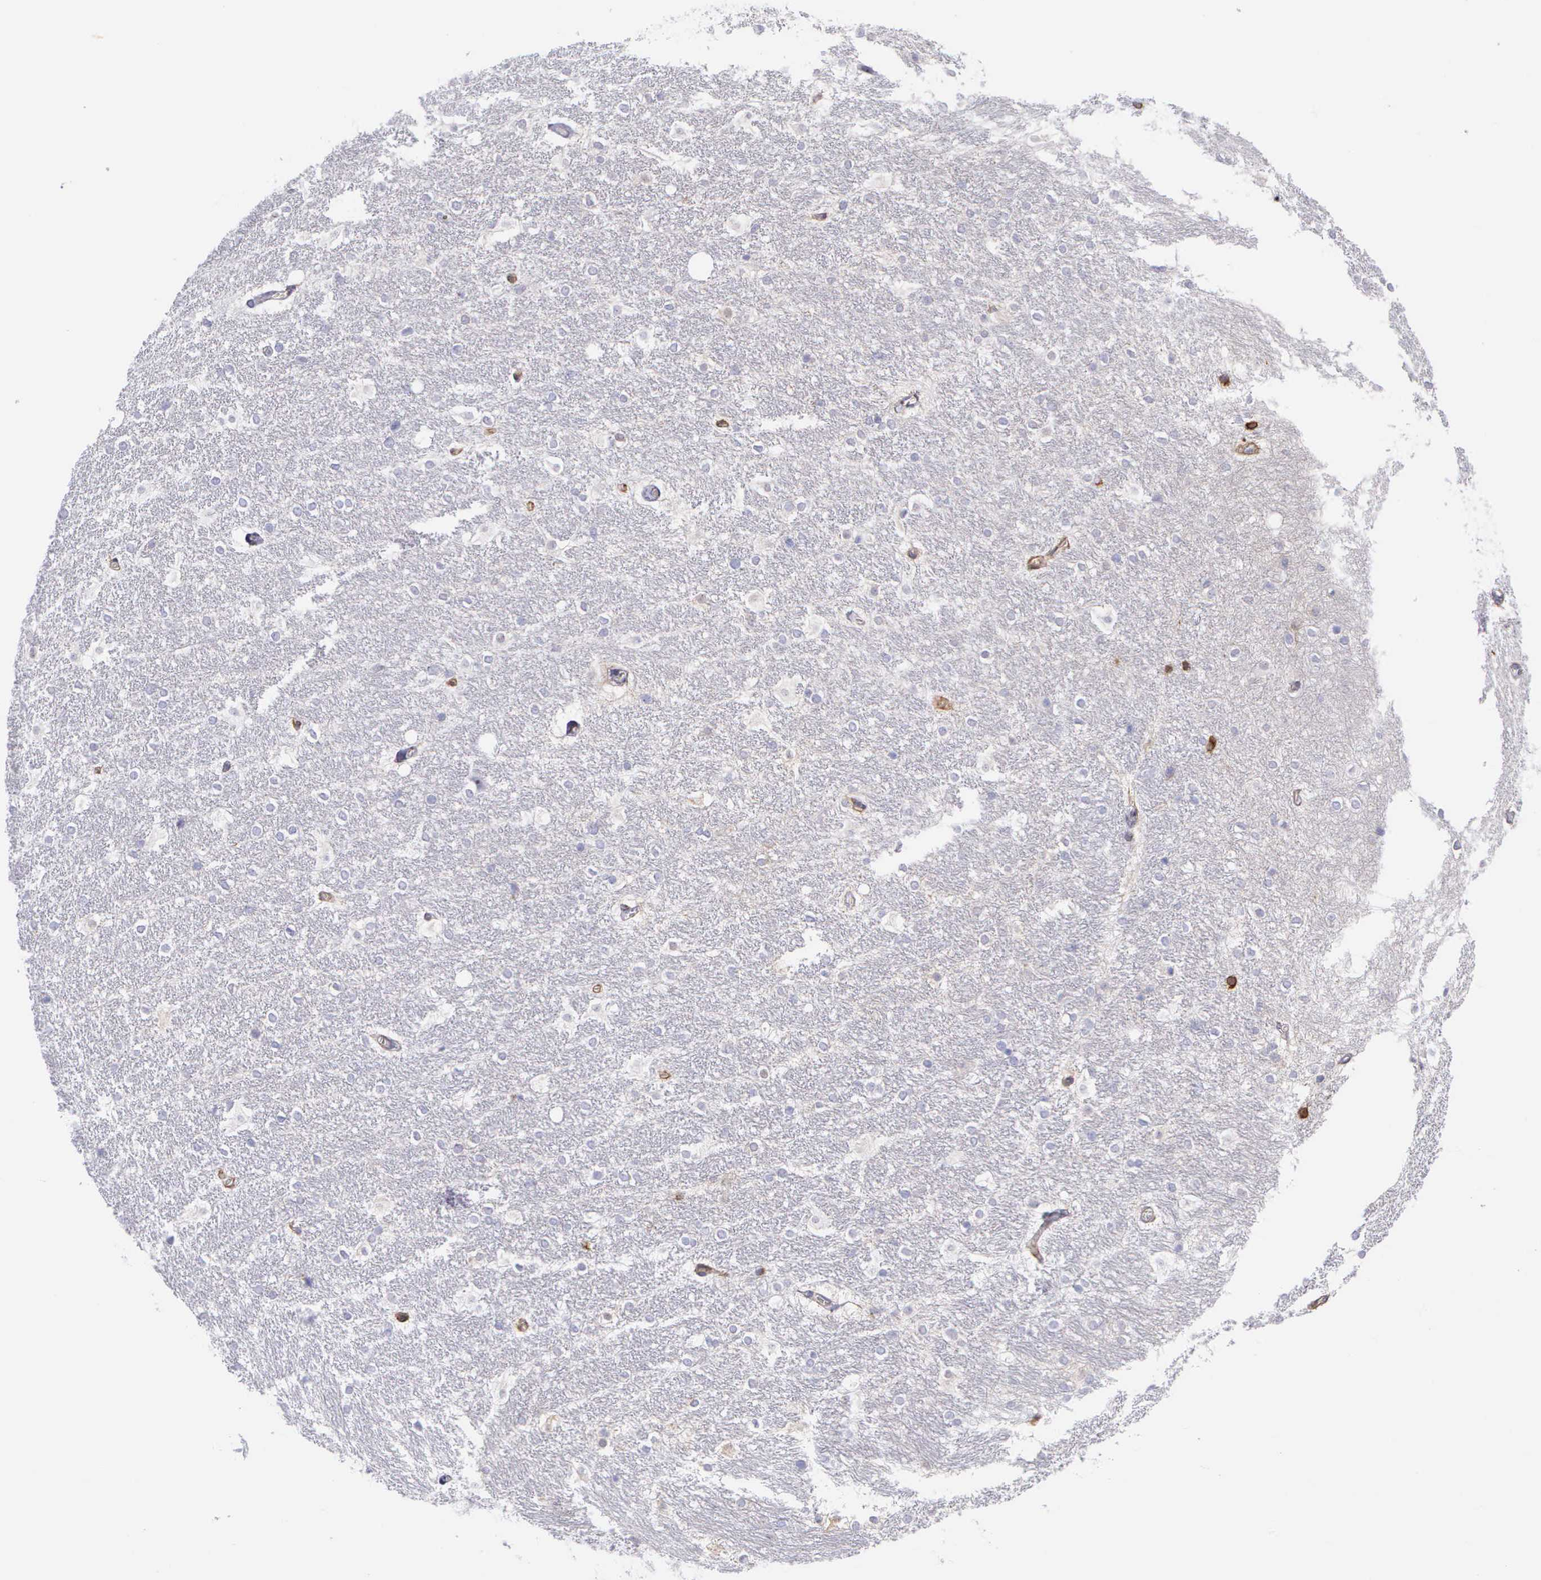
{"staining": {"intensity": "strong", "quantity": ">75%", "location": "cytoplasmic/membranous,nuclear"}, "tissue": "hippocampus", "cell_type": "Glial cells", "image_type": "normal", "snomed": [{"axis": "morphology", "description": "Normal tissue, NOS"}, {"axis": "topography", "description": "Hippocampus"}], "caption": "This image demonstrates IHC staining of unremarkable hippocampus, with high strong cytoplasmic/membranous,nuclear staining in approximately >75% of glial cells.", "gene": "SRGN", "patient": {"sex": "female", "age": 19}}